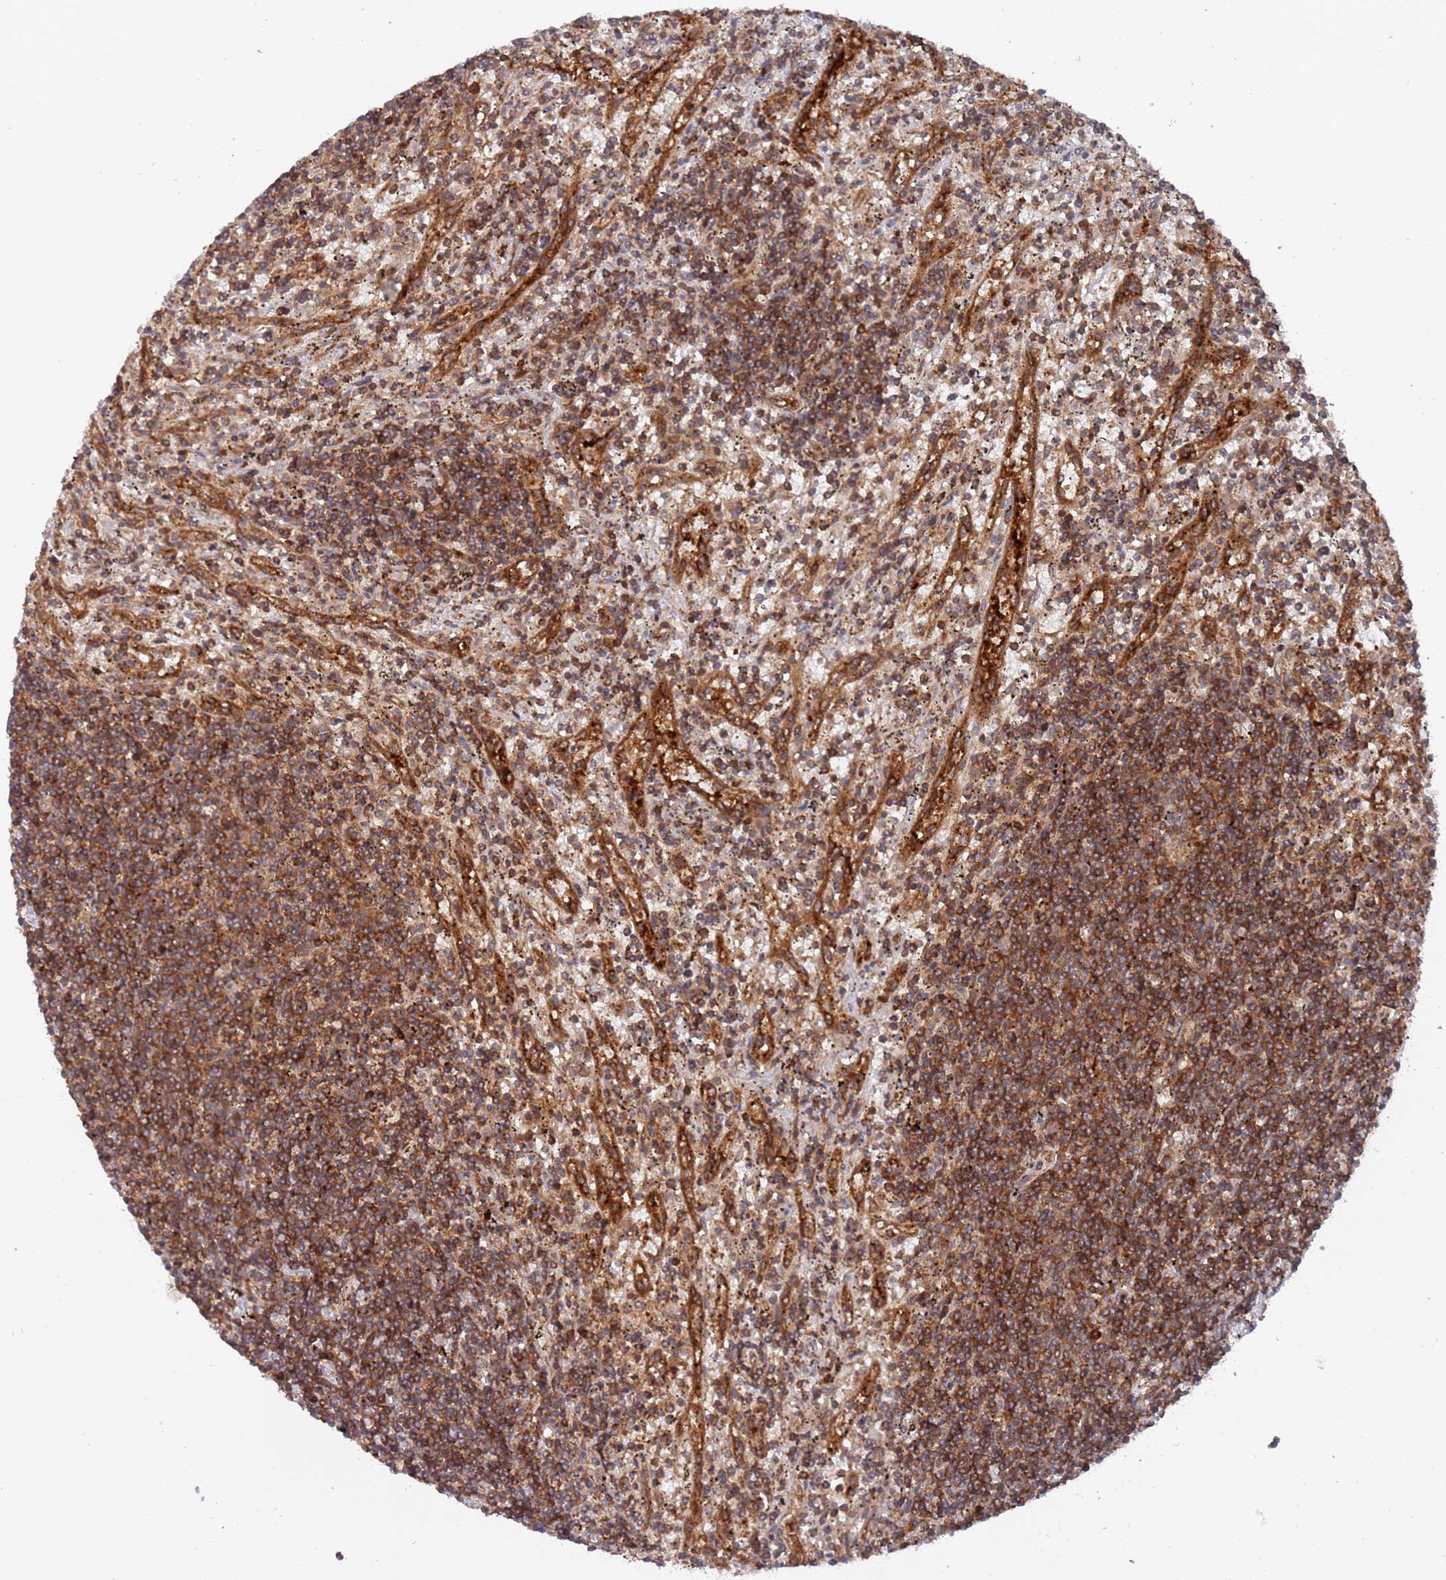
{"staining": {"intensity": "moderate", "quantity": ">75%", "location": "cytoplasmic/membranous"}, "tissue": "lymphoma", "cell_type": "Tumor cells", "image_type": "cancer", "snomed": [{"axis": "morphology", "description": "Malignant lymphoma, non-Hodgkin's type, Low grade"}, {"axis": "topography", "description": "Spleen"}], "caption": "The photomicrograph exhibits a brown stain indicating the presence of a protein in the cytoplasmic/membranous of tumor cells in malignant lymphoma, non-Hodgkin's type (low-grade).", "gene": "DDX60", "patient": {"sex": "male", "age": 76}}